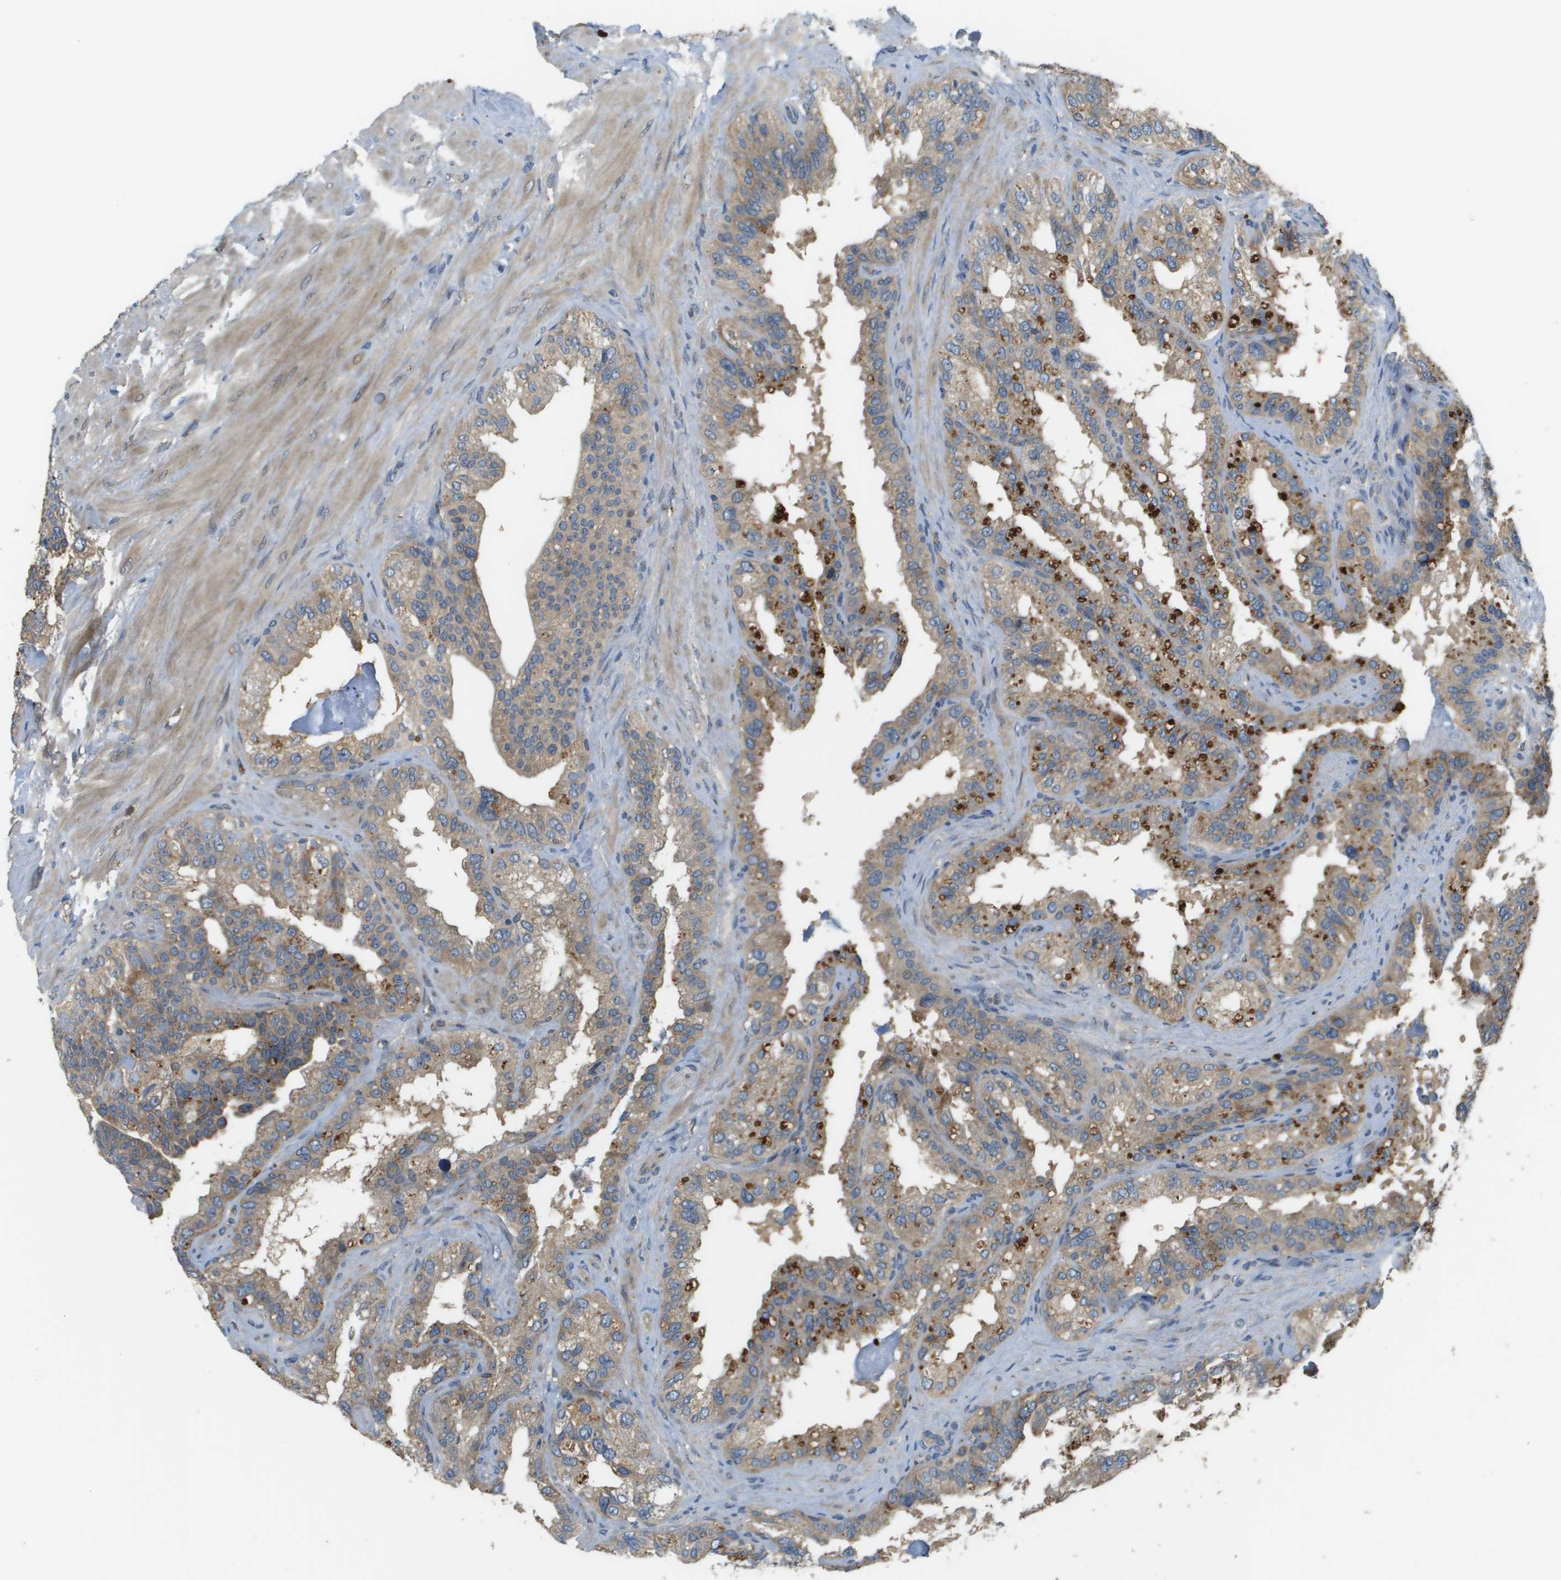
{"staining": {"intensity": "strong", "quantity": "25%-75%", "location": "cytoplasmic/membranous"}, "tissue": "seminal vesicle", "cell_type": "Glandular cells", "image_type": "normal", "snomed": [{"axis": "morphology", "description": "Normal tissue, NOS"}, {"axis": "topography", "description": "Seminal veicle"}], "caption": "Seminal vesicle stained with immunohistochemistry exhibits strong cytoplasmic/membranous positivity in approximately 25%-75% of glandular cells.", "gene": "SLC25A20", "patient": {"sex": "male", "age": 68}}